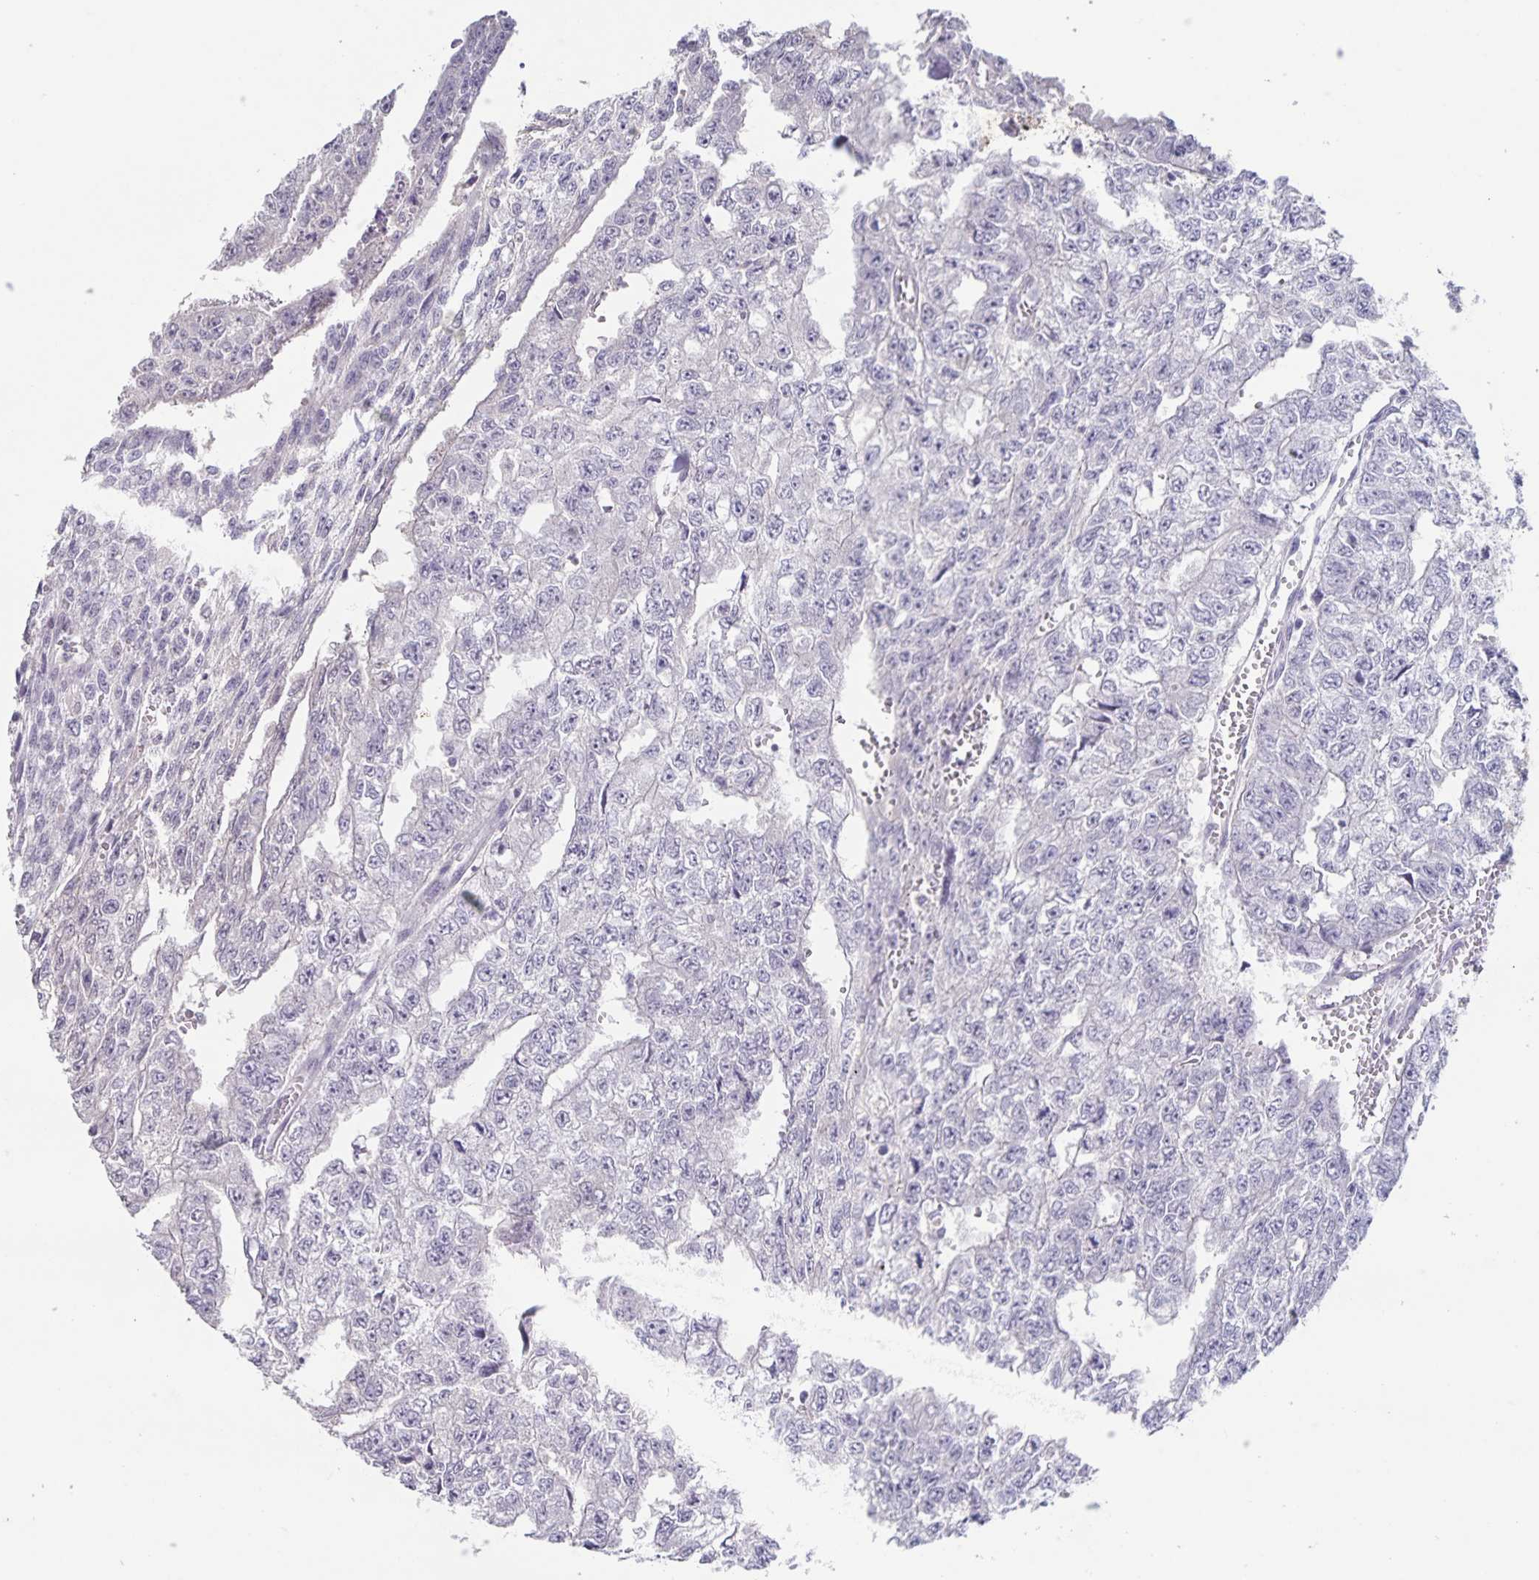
{"staining": {"intensity": "negative", "quantity": "none", "location": "none"}, "tissue": "testis cancer", "cell_type": "Tumor cells", "image_type": "cancer", "snomed": [{"axis": "morphology", "description": "Carcinoma, Embryonal, NOS"}, {"axis": "morphology", "description": "Teratoma, malignant, NOS"}, {"axis": "topography", "description": "Testis"}], "caption": "An immunohistochemistry micrograph of malignant teratoma (testis) is shown. There is no staining in tumor cells of malignant teratoma (testis).", "gene": "INSL5", "patient": {"sex": "male", "age": 24}}